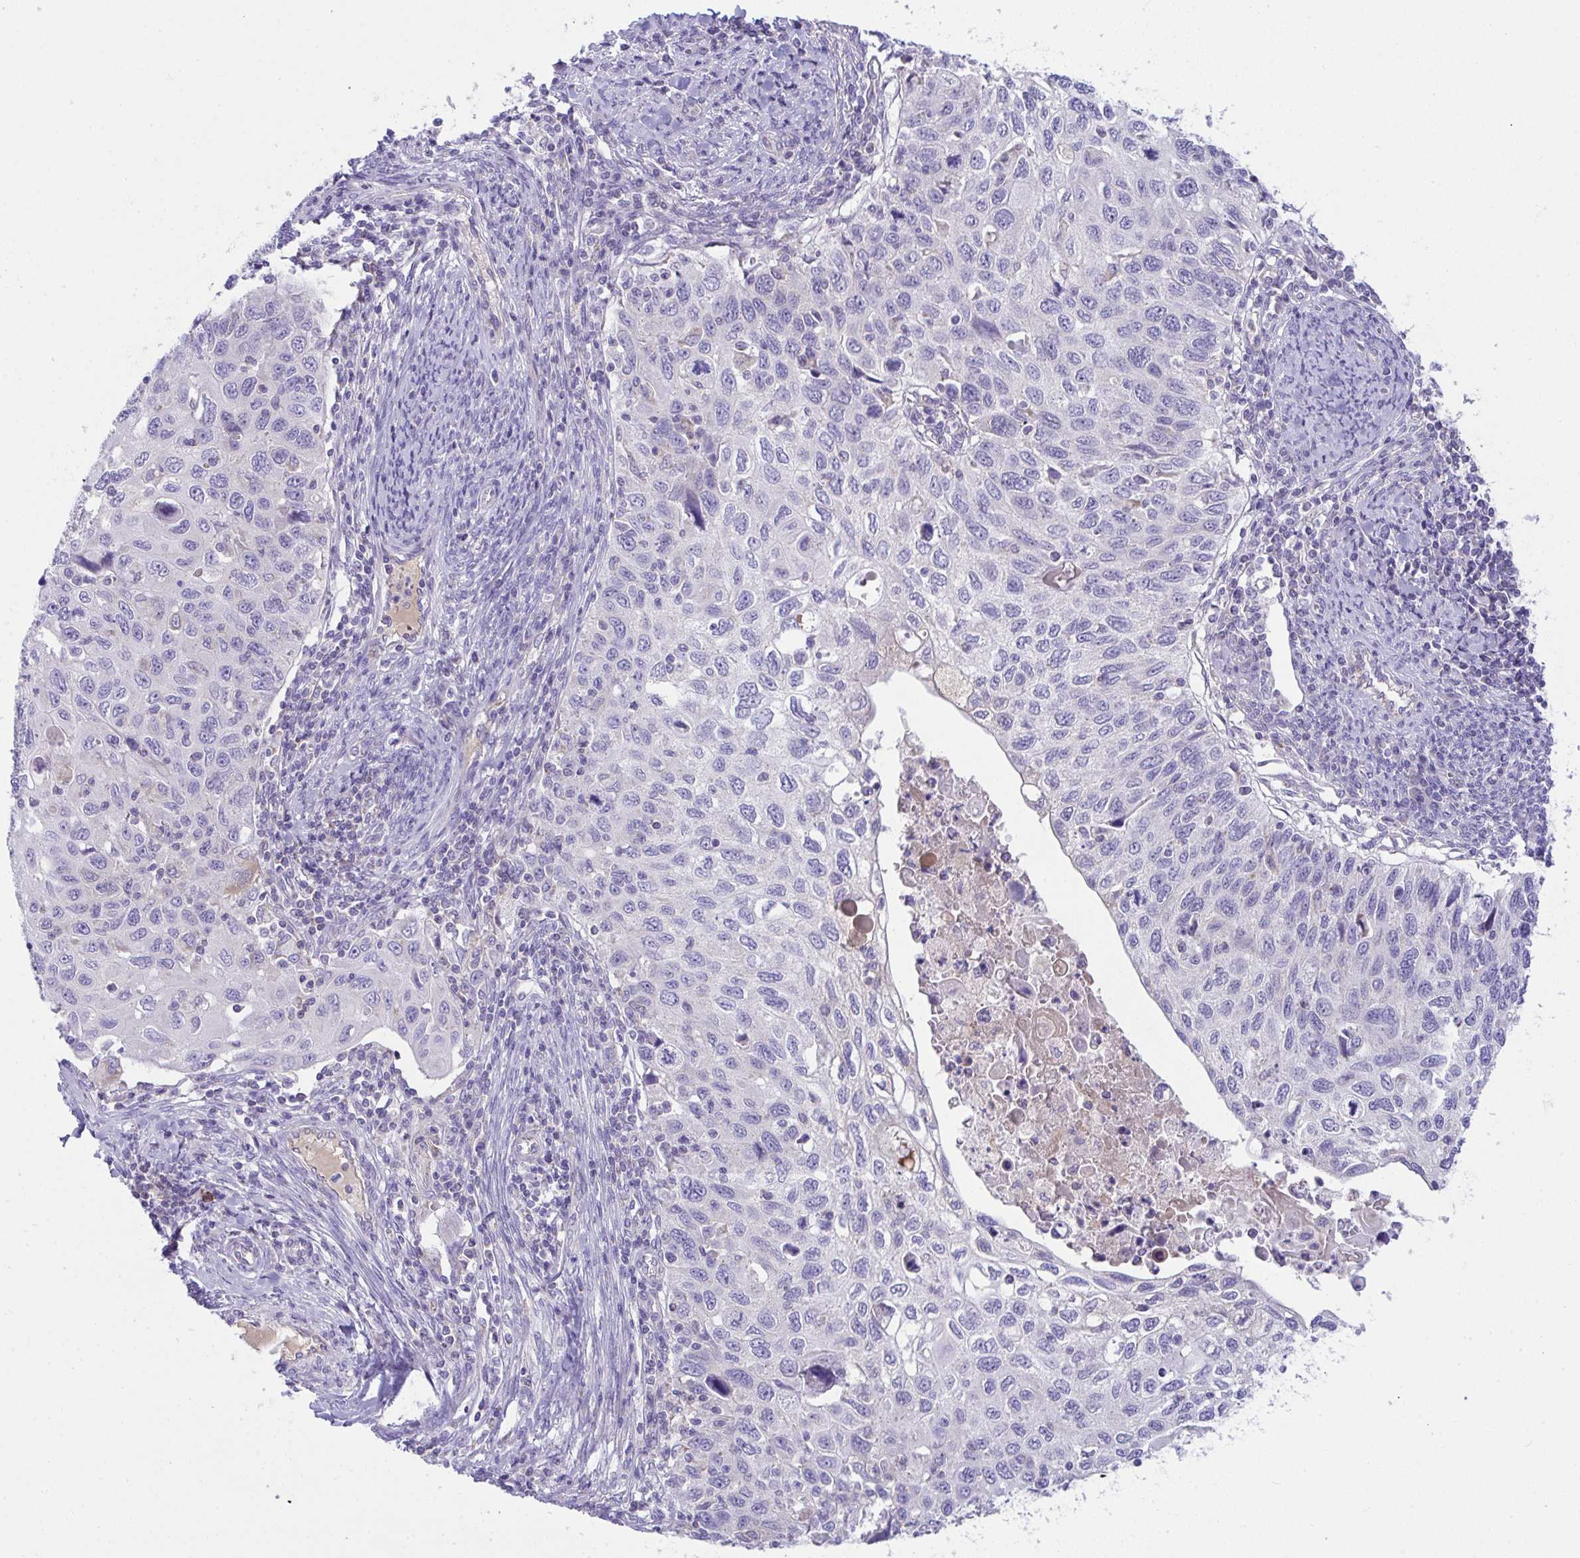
{"staining": {"intensity": "negative", "quantity": "none", "location": "none"}, "tissue": "cervical cancer", "cell_type": "Tumor cells", "image_type": "cancer", "snomed": [{"axis": "morphology", "description": "Squamous cell carcinoma, NOS"}, {"axis": "topography", "description": "Cervix"}], "caption": "IHC image of neoplastic tissue: cervical cancer stained with DAB exhibits no significant protein staining in tumor cells. (Brightfield microscopy of DAB (3,3'-diaminobenzidine) immunohistochemistry (IHC) at high magnification).", "gene": "PLA2G12B", "patient": {"sex": "female", "age": 70}}